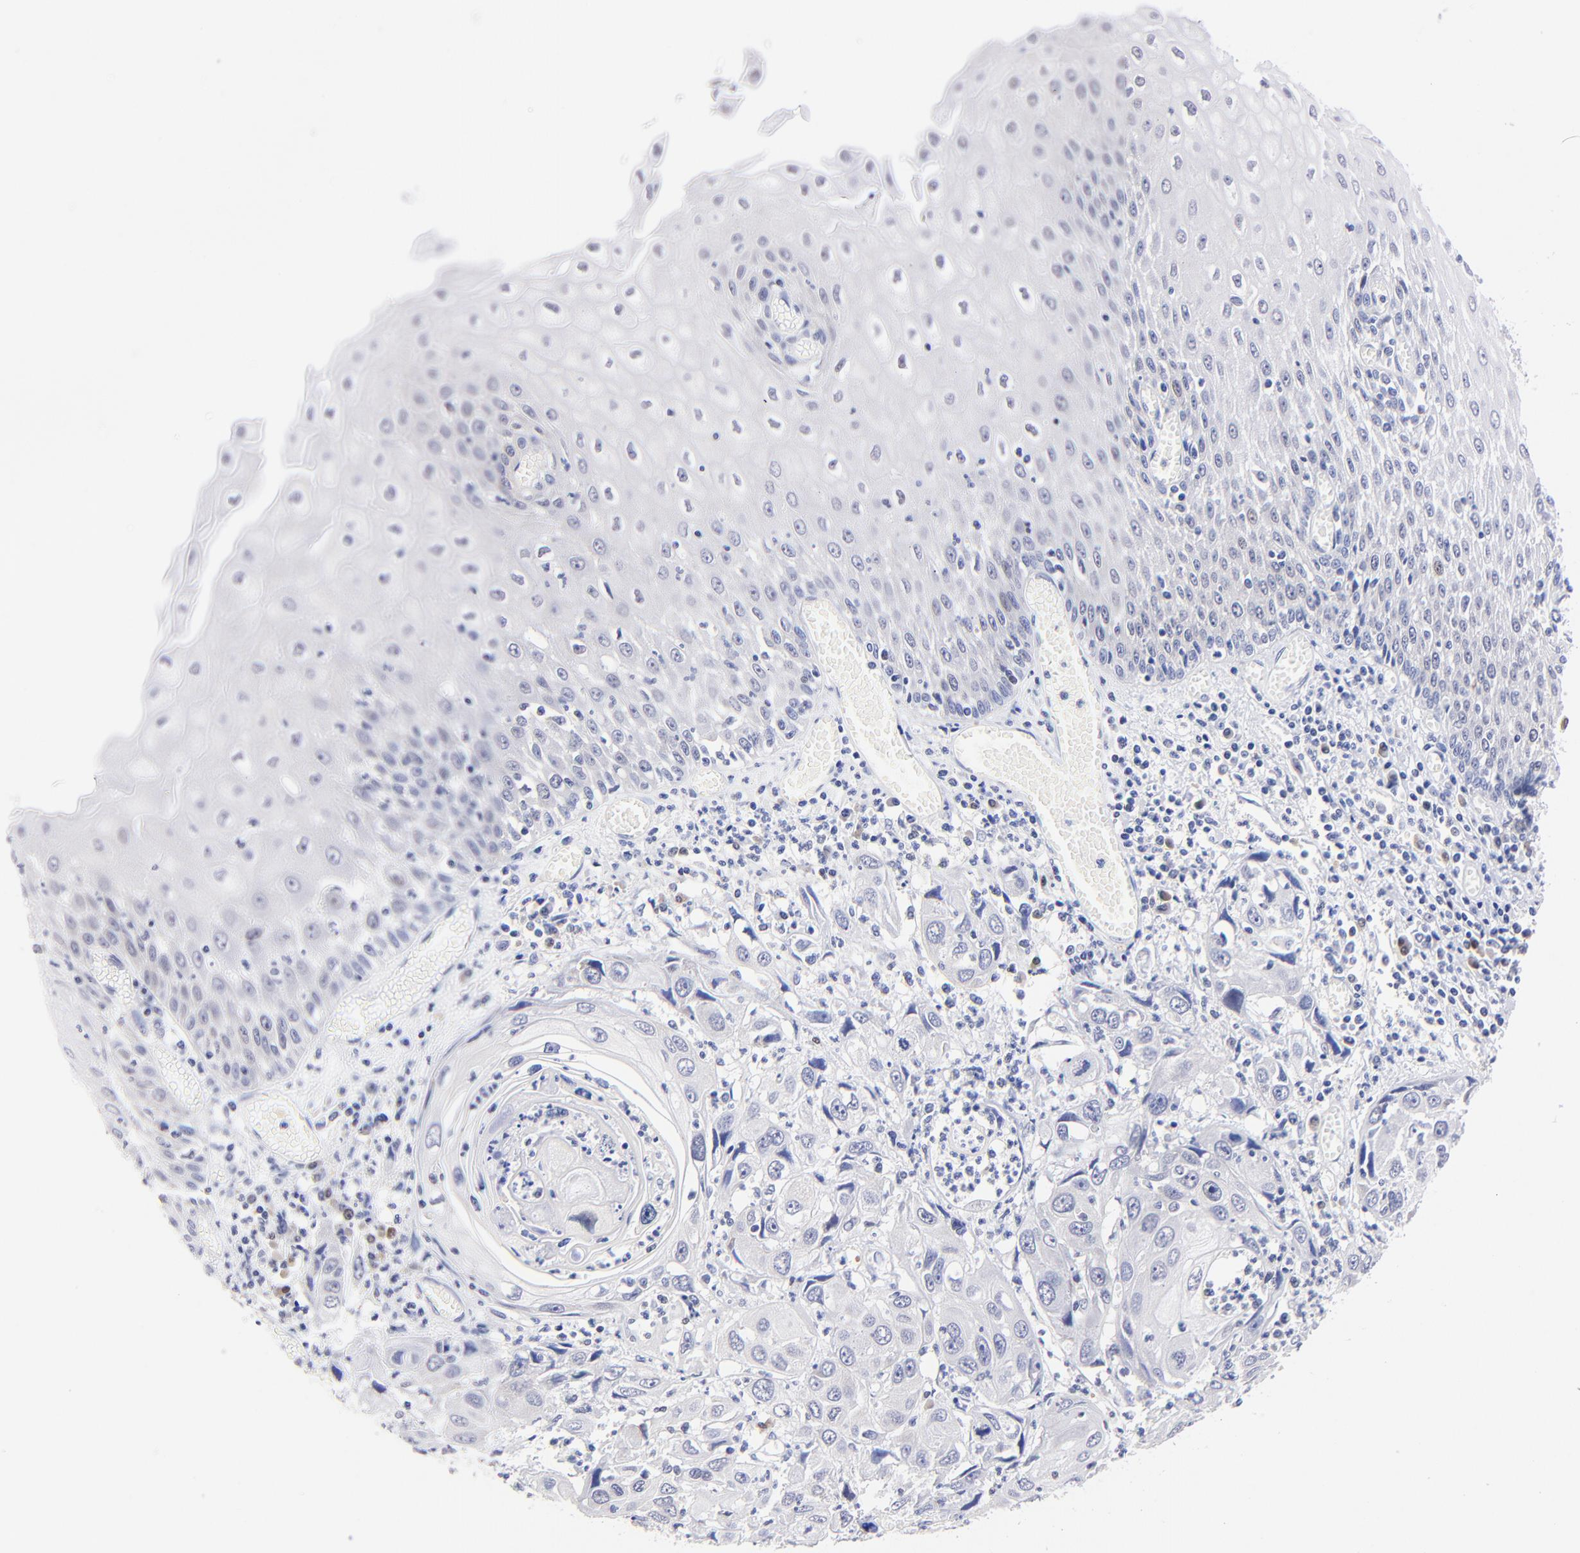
{"staining": {"intensity": "weak", "quantity": "<25%", "location": "nuclear"}, "tissue": "esophagus", "cell_type": "Squamous epithelial cells", "image_type": "normal", "snomed": [{"axis": "morphology", "description": "Normal tissue, NOS"}, {"axis": "topography", "description": "Esophagus"}], "caption": "DAB (3,3'-diaminobenzidine) immunohistochemical staining of normal human esophagus displays no significant positivity in squamous epithelial cells. Brightfield microscopy of IHC stained with DAB (brown) and hematoxylin (blue), captured at high magnification.", "gene": "ZNF155", "patient": {"sex": "male", "age": 65}}